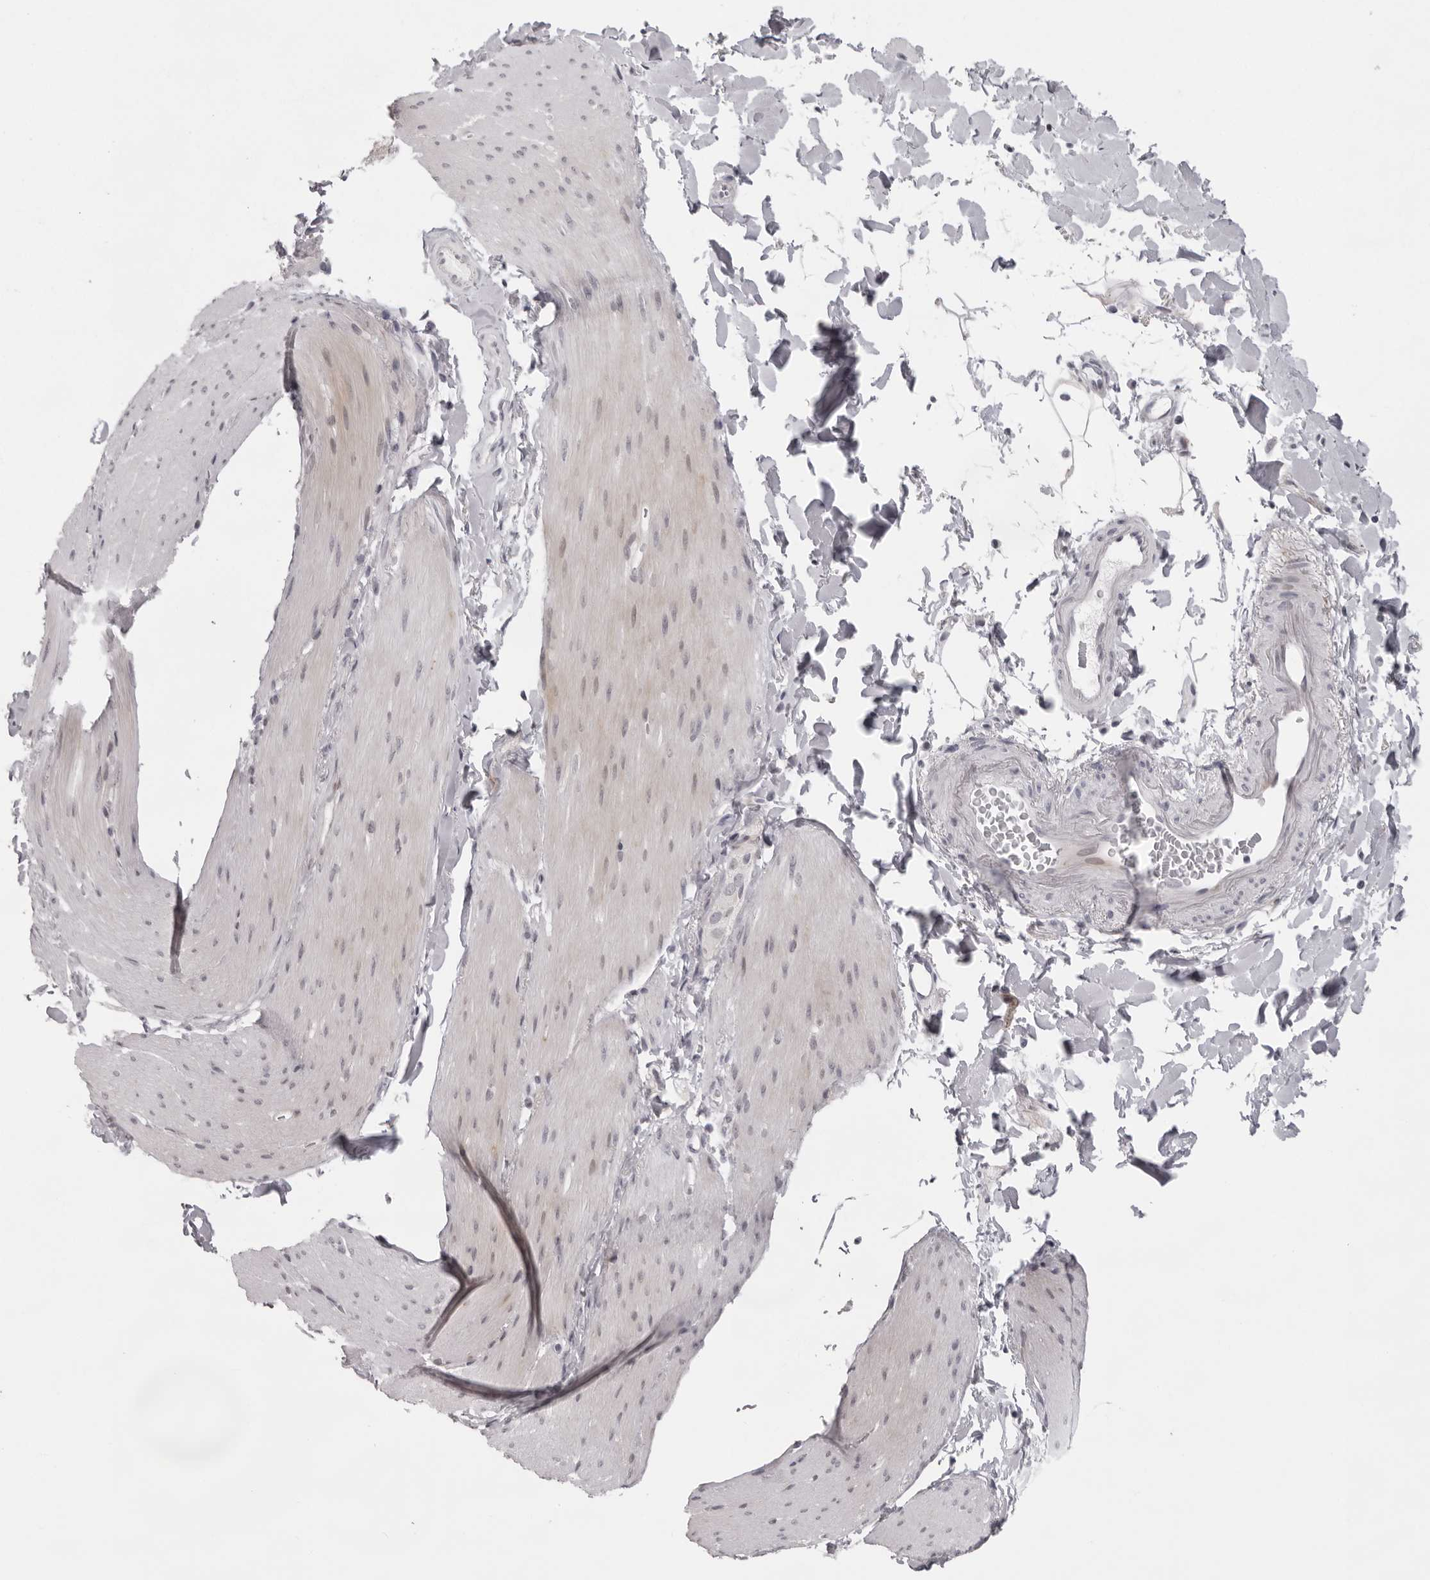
{"staining": {"intensity": "weak", "quantity": "<25%", "location": "cytoplasmic/membranous"}, "tissue": "smooth muscle", "cell_type": "Smooth muscle cells", "image_type": "normal", "snomed": [{"axis": "morphology", "description": "Normal tissue, NOS"}, {"axis": "topography", "description": "Smooth muscle"}, {"axis": "topography", "description": "Small intestine"}], "caption": "Smooth muscle cells are negative for brown protein staining in benign smooth muscle. (DAB (3,3'-diaminobenzidine) immunohistochemistry (IHC), high magnification).", "gene": "NUDT18", "patient": {"sex": "female", "age": 84}}